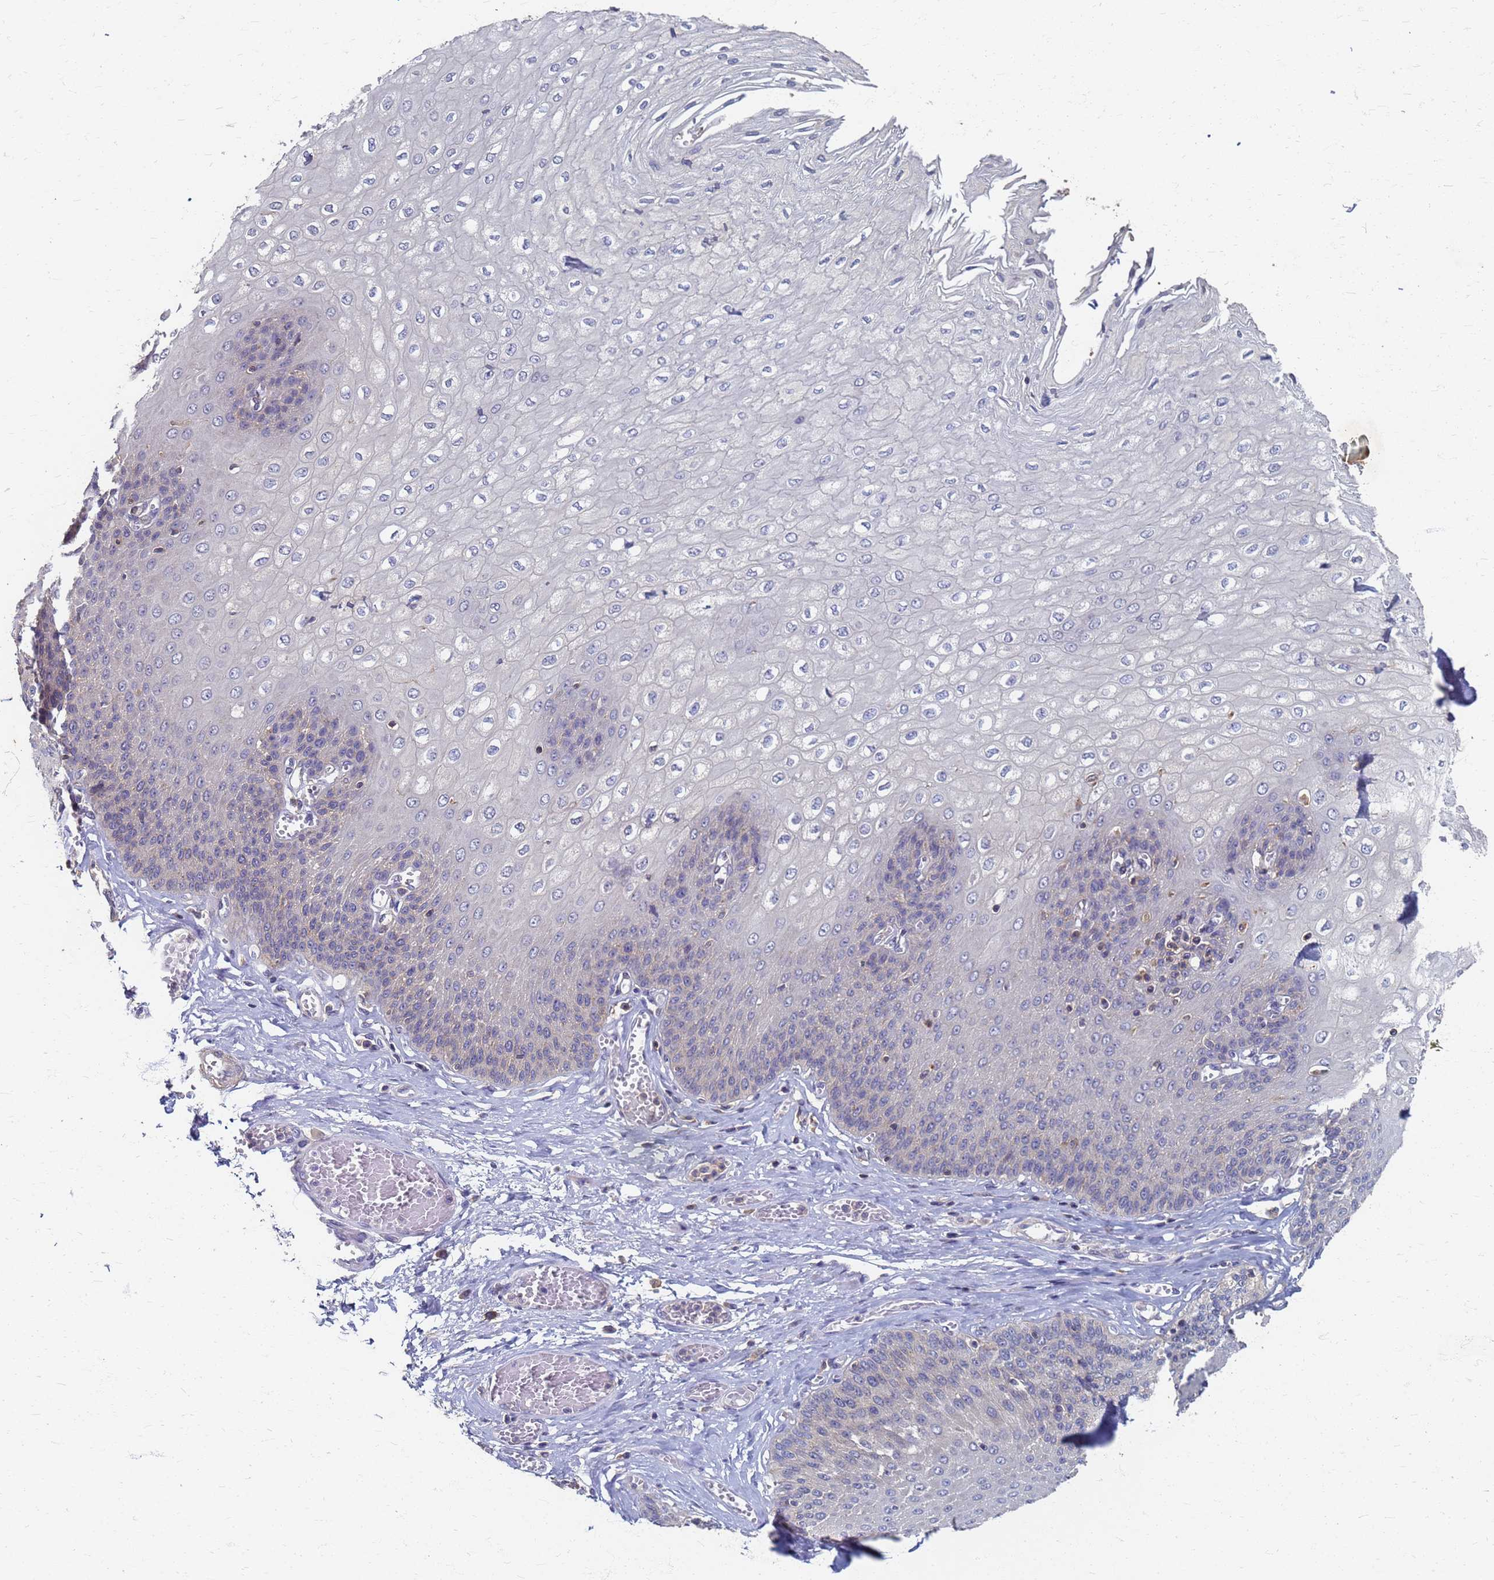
{"staining": {"intensity": "negative", "quantity": "none", "location": "none"}, "tissue": "esophagus", "cell_type": "Squamous epithelial cells", "image_type": "normal", "snomed": [{"axis": "morphology", "description": "Normal tissue, NOS"}, {"axis": "topography", "description": "Esophagus"}], "caption": "IHC of unremarkable human esophagus shows no staining in squamous epithelial cells. (Brightfield microscopy of DAB IHC at high magnification).", "gene": "KRCC1", "patient": {"sex": "male", "age": 60}}